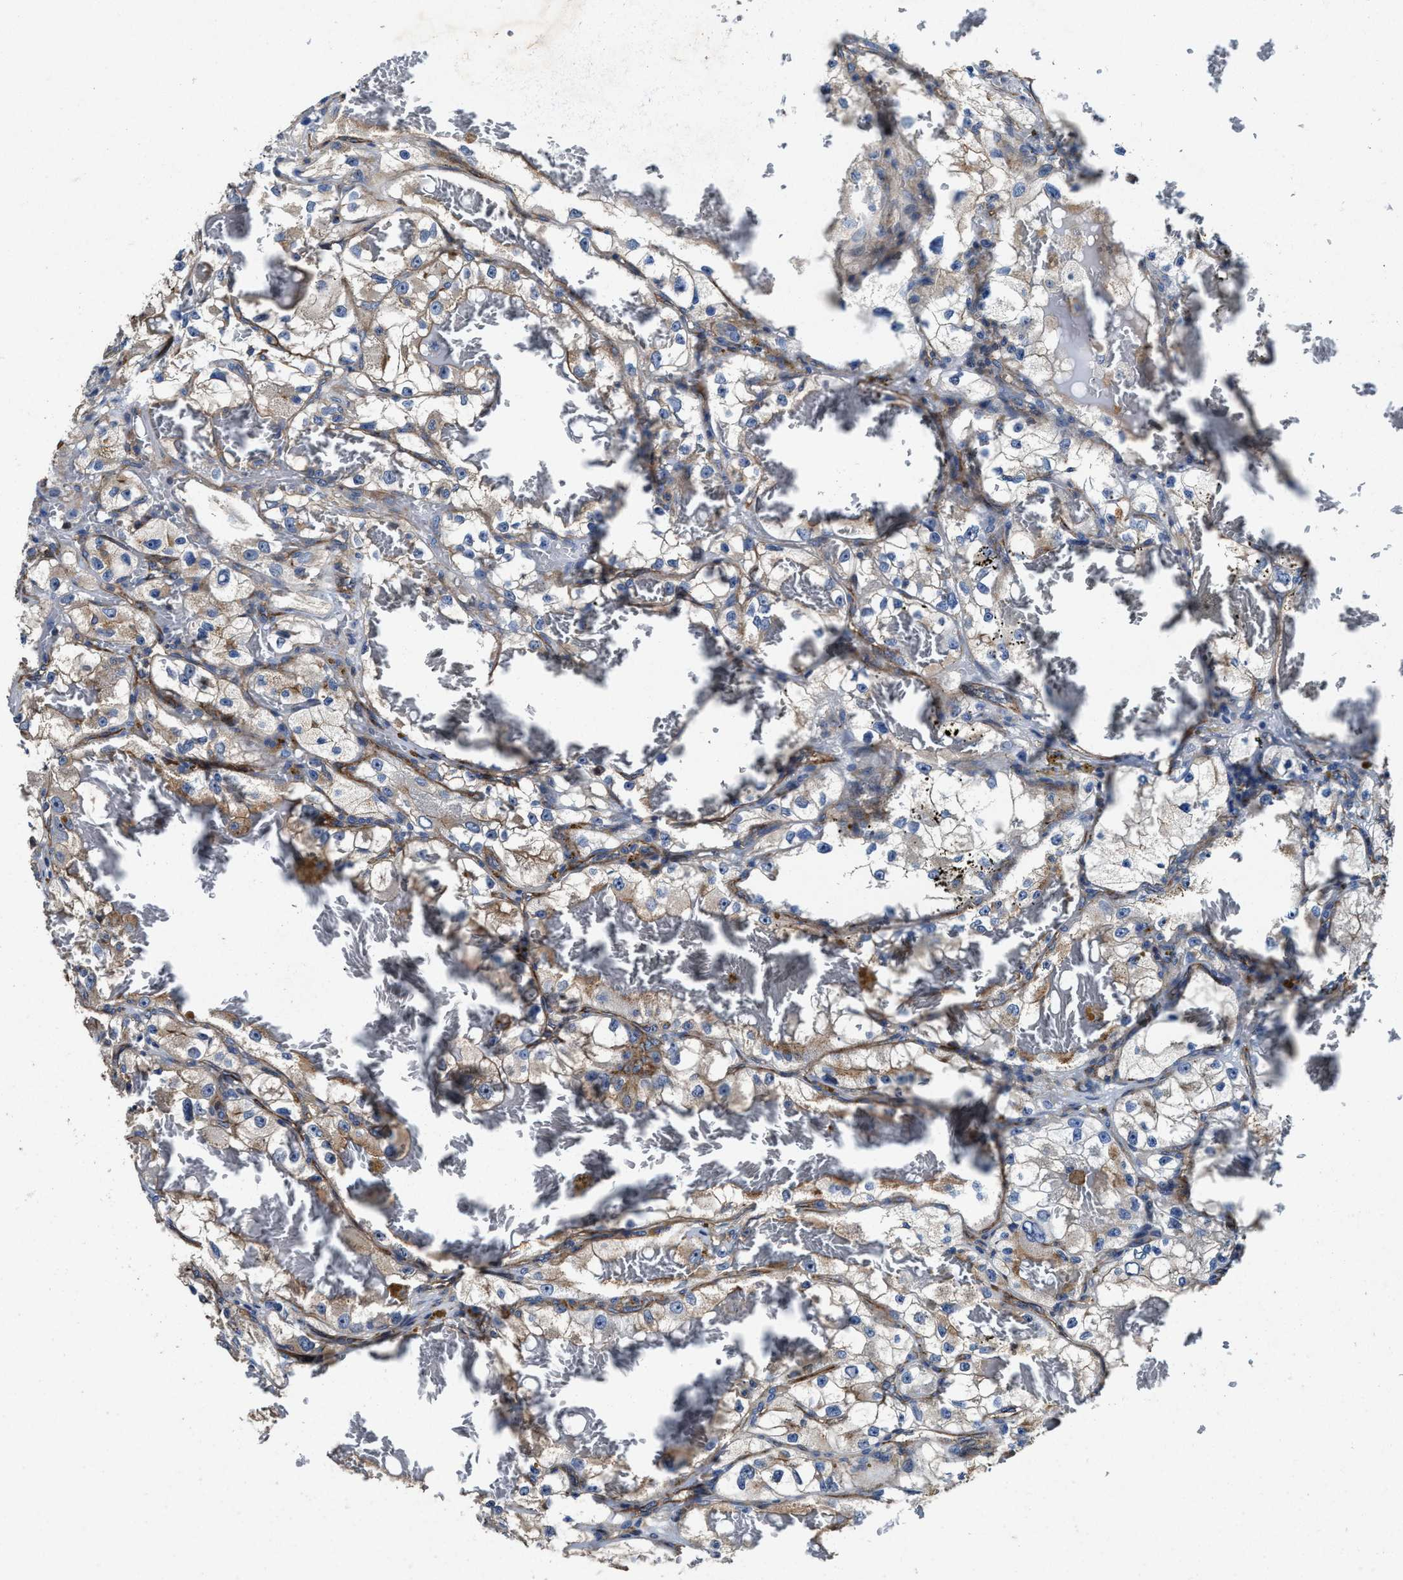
{"staining": {"intensity": "weak", "quantity": "25%-75%", "location": "cytoplasmic/membranous"}, "tissue": "renal cancer", "cell_type": "Tumor cells", "image_type": "cancer", "snomed": [{"axis": "morphology", "description": "Adenocarcinoma, NOS"}, {"axis": "topography", "description": "Kidney"}], "caption": "A brown stain labels weak cytoplasmic/membranous staining of a protein in renal adenocarcinoma tumor cells.", "gene": "PTAR1", "patient": {"sex": "female", "age": 57}}